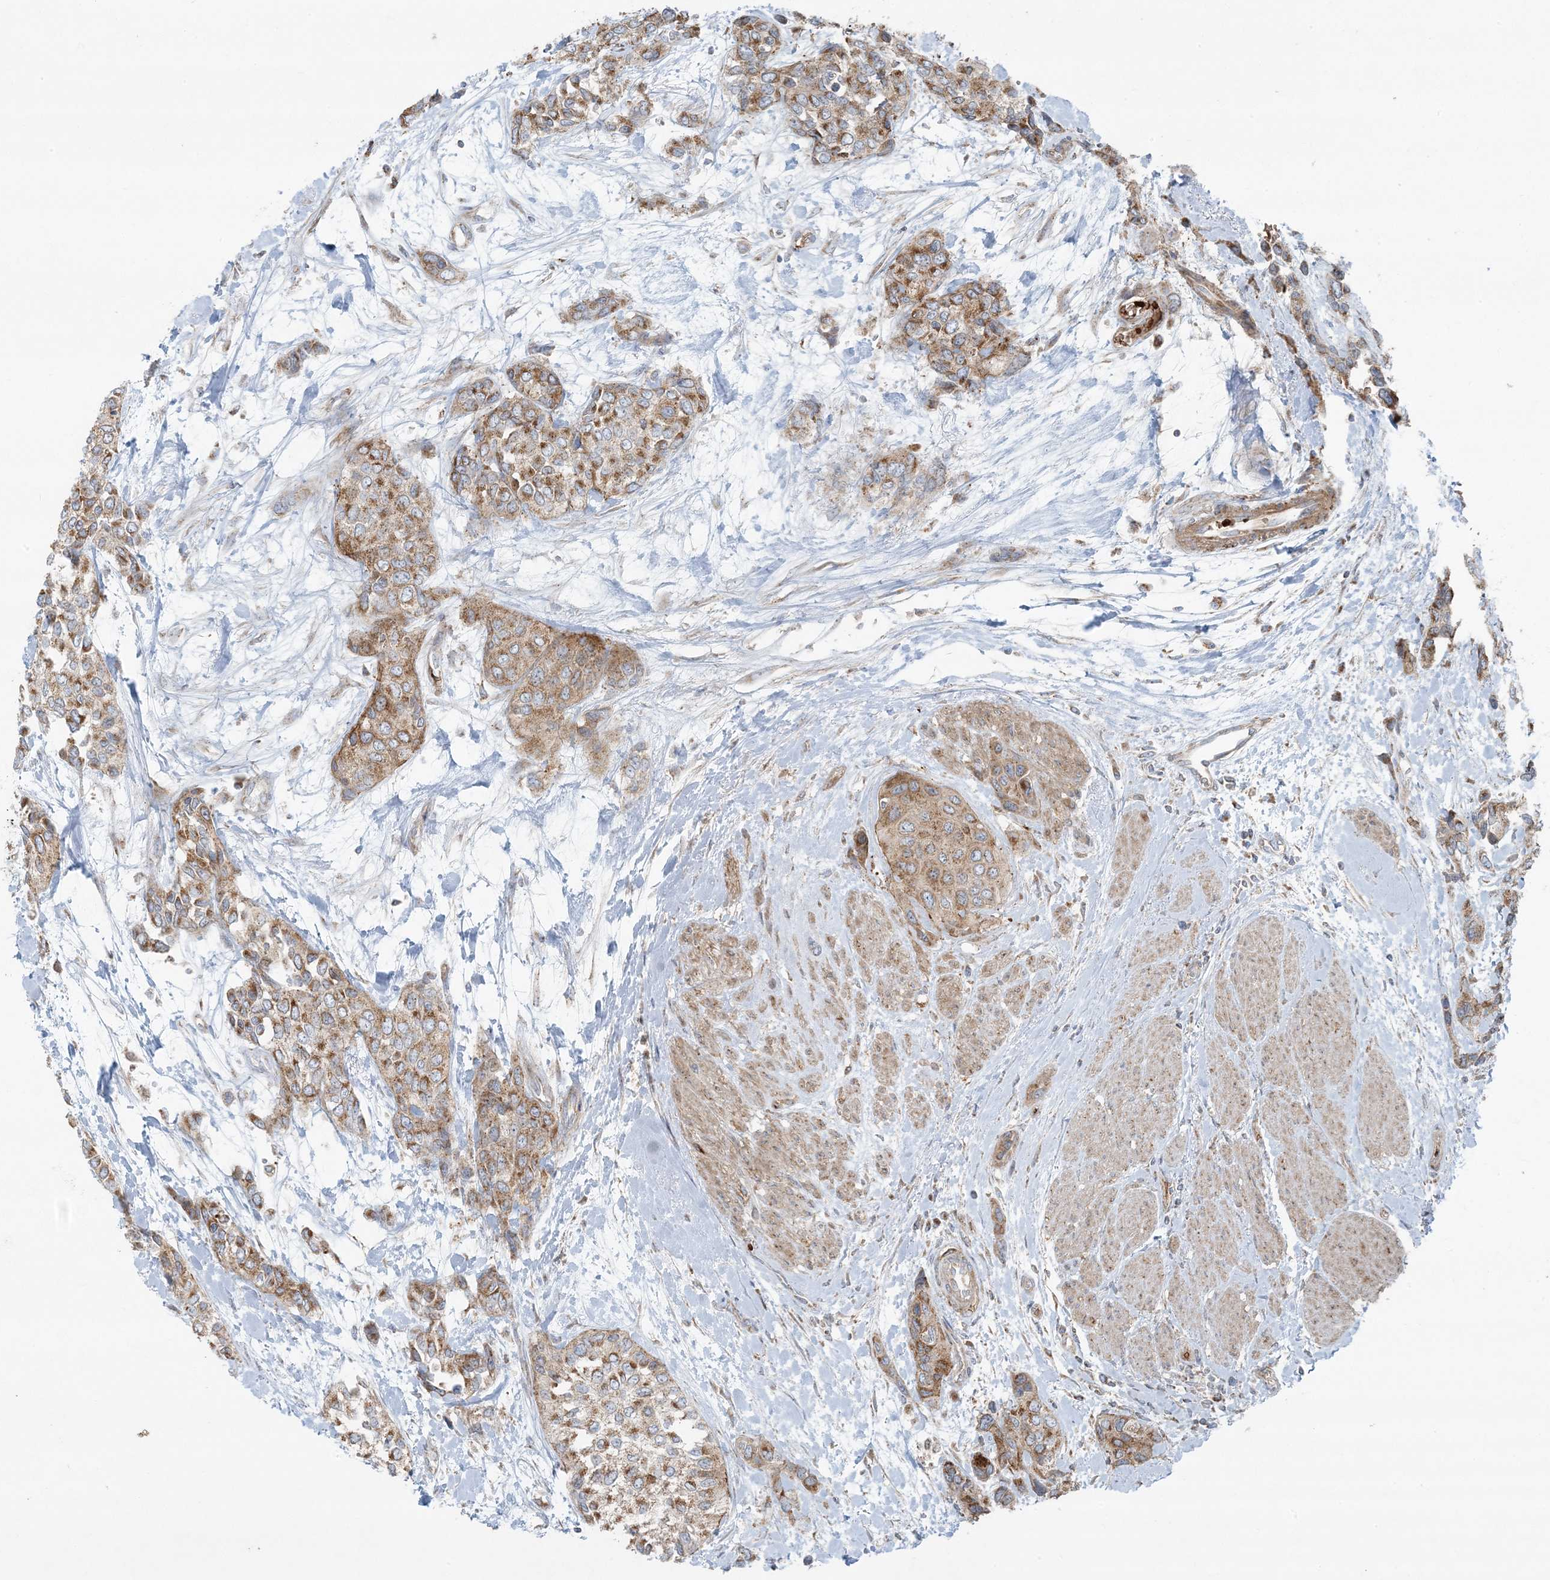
{"staining": {"intensity": "moderate", "quantity": ">75%", "location": "cytoplasmic/membranous"}, "tissue": "urothelial cancer", "cell_type": "Tumor cells", "image_type": "cancer", "snomed": [{"axis": "morphology", "description": "Normal tissue, NOS"}, {"axis": "morphology", "description": "Urothelial carcinoma, High grade"}, {"axis": "topography", "description": "Vascular tissue"}, {"axis": "topography", "description": "Urinary bladder"}], "caption": "The immunohistochemical stain labels moderate cytoplasmic/membranous staining in tumor cells of urothelial cancer tissue.", "gene": "PIK3R4", "patient": {"sex": "female", "age": 56}}